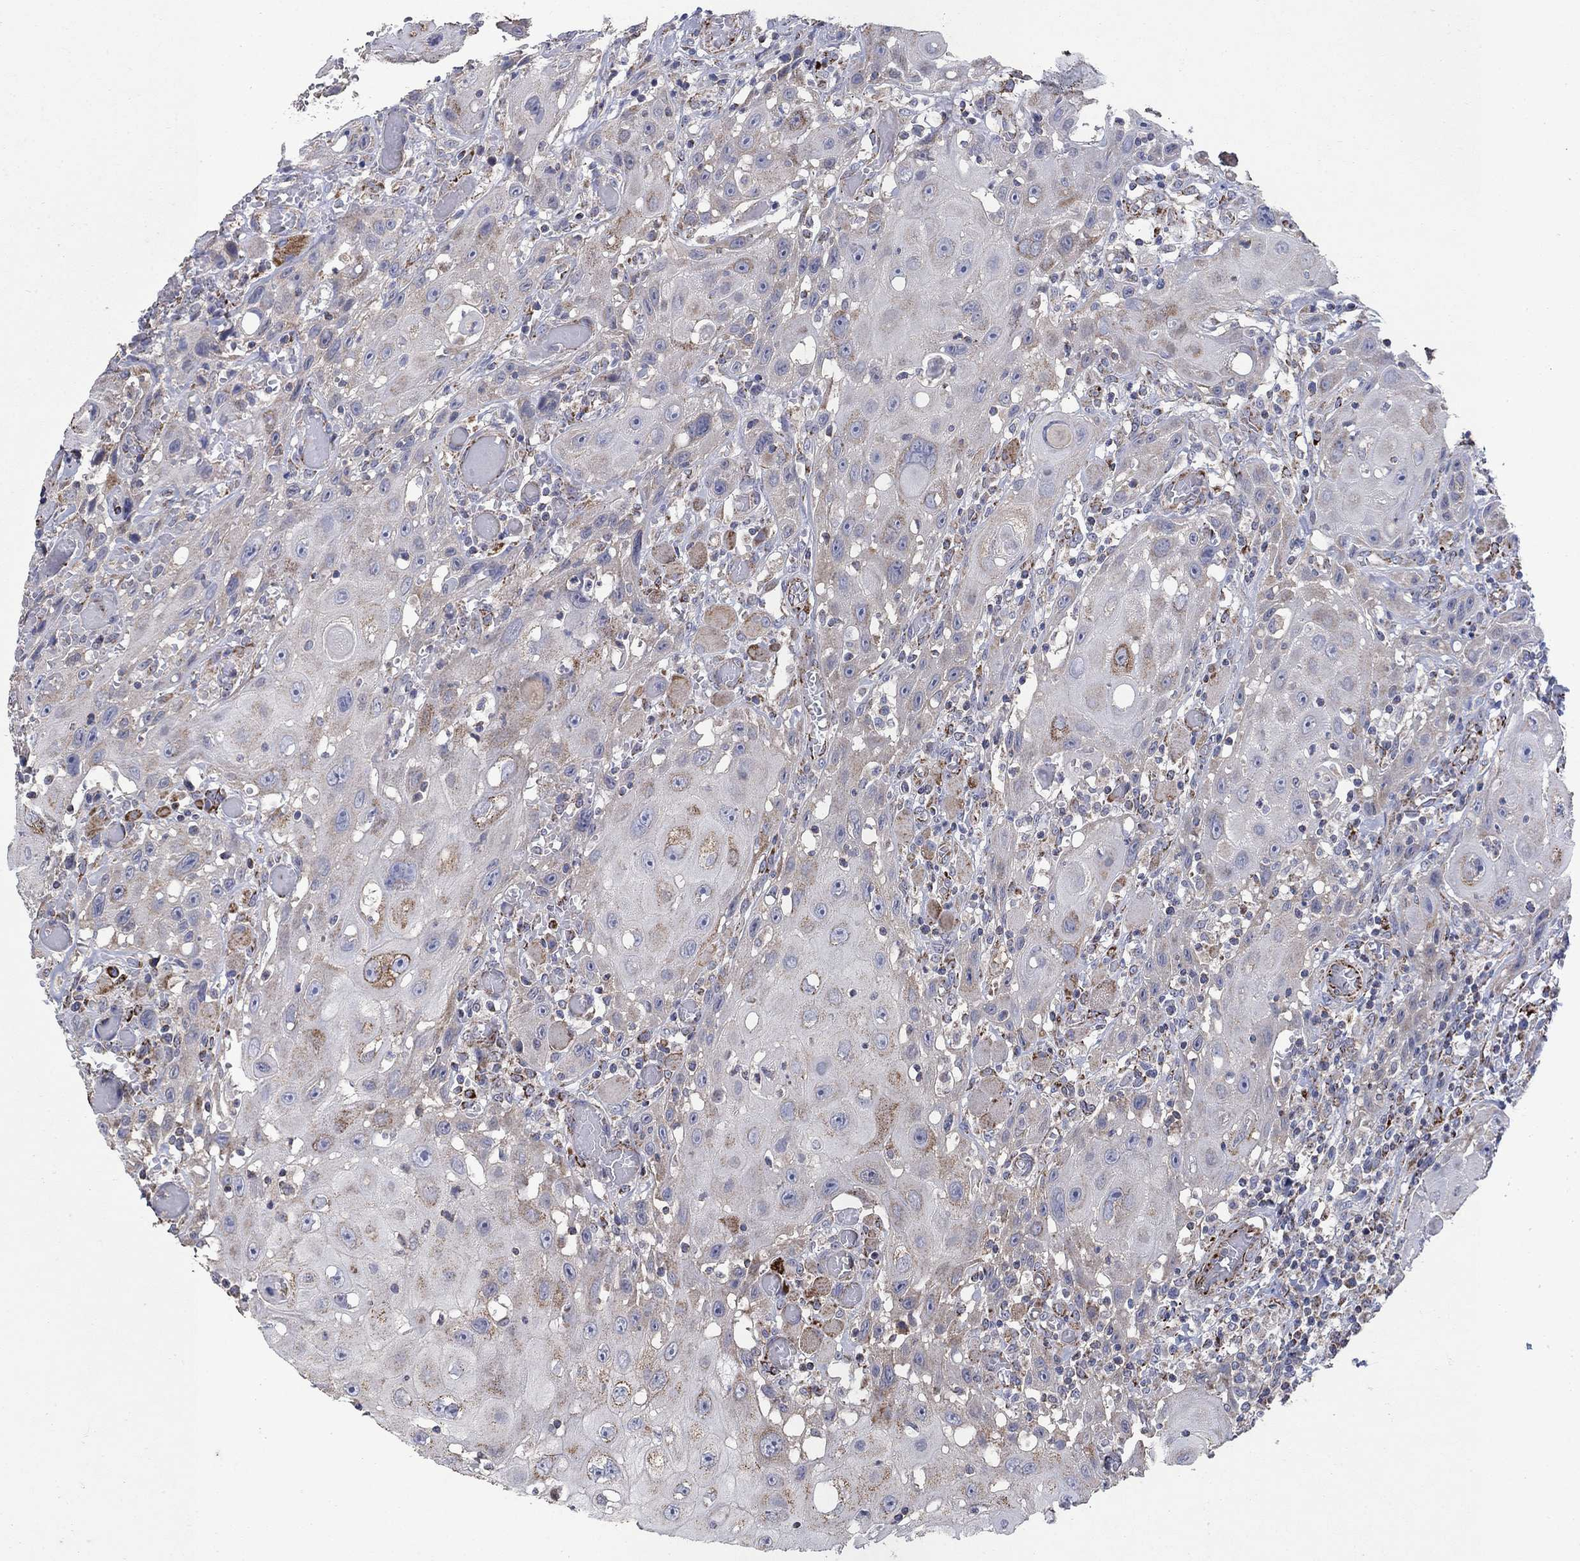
{"staining": {"intensity": "moderate", "quantity": "<25%", "location": "cytoplasmic/membranous"}, "tissue": "head and neck cancer", "cell_type": "Tumor cells", "image_type": "cancer", "snomed": [{"axis": "morphology", "description": "Normal tissue, NOS"}, {"axis": "morphology", "description": "Squamous cell carcinoma, NOS"}, {"axis": "topography", "description": "Oral tissue"}, {"axis": "topography", "description": "Head-Neck"}], "caption": "Brown immunohistochemical staining in human squamous cell carcinoma (head and neck) shows moderate cytoplasmic/membranous expression in approximately <25% of tumor cells.", "gene": "PNPLA2", "patient": {"sex": "male", "age": 71}}